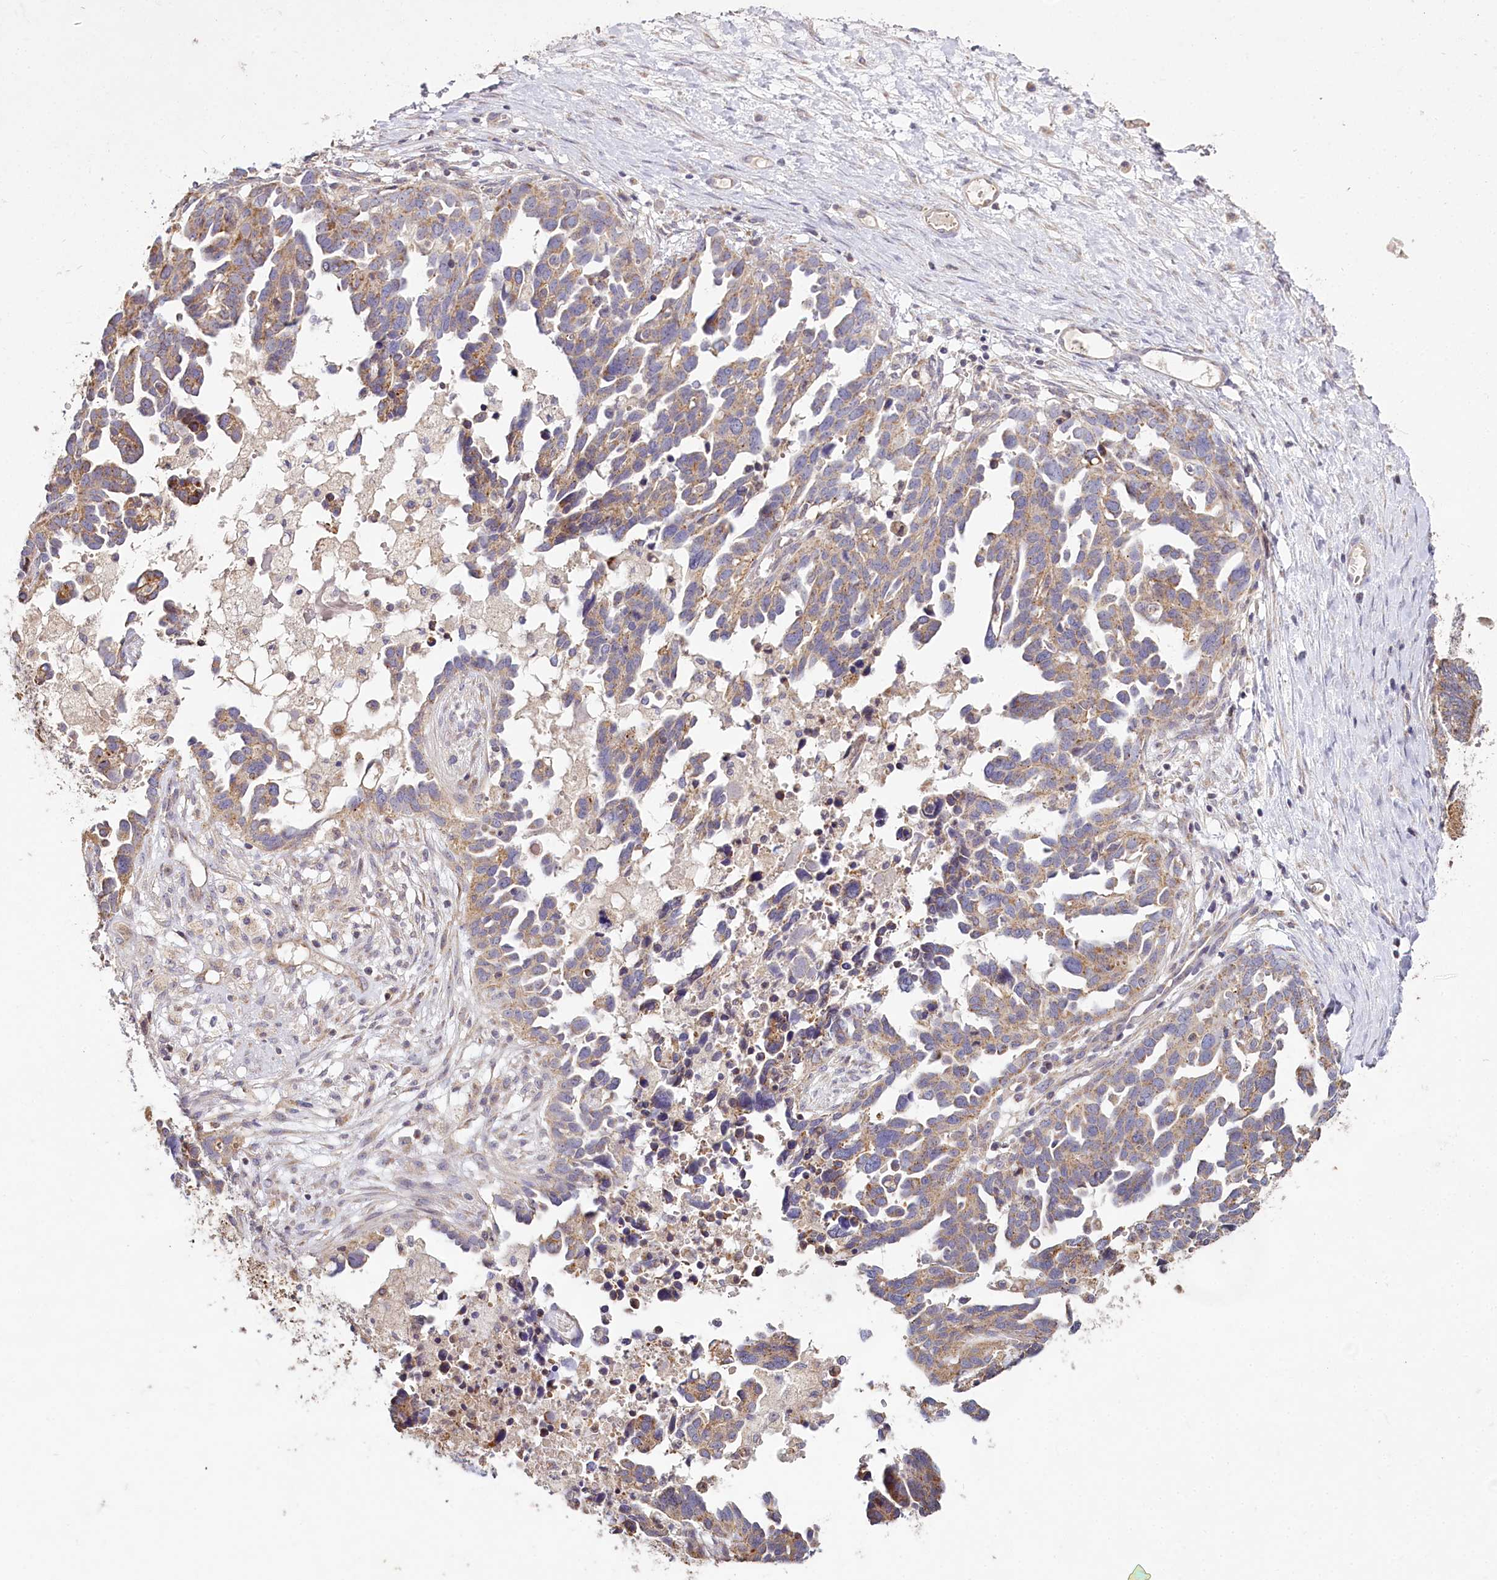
{"staining": {"intensity": "moderate", "quantity": ">75%", "location": "cytoplasmic/membranous"}, "tissue": "ovarian cancer", "cell_type": "Tumor cells", "image_type": "cancer", "snomed": [{"axis": "morphology", "description": "Cystadenocarcinoma, serous, NOS"}, {"axis": "topography", "description": "Ovary"}], "caption": "This is a micrograph of immunohistochemistry staining of serous cystadenocarcinoma (ovarian), which shows moderate expression in the cytoplasmic/membranous of tumor cells.", "gene": "ACOX2", "patient": {"sex": "female", "age": 54}}